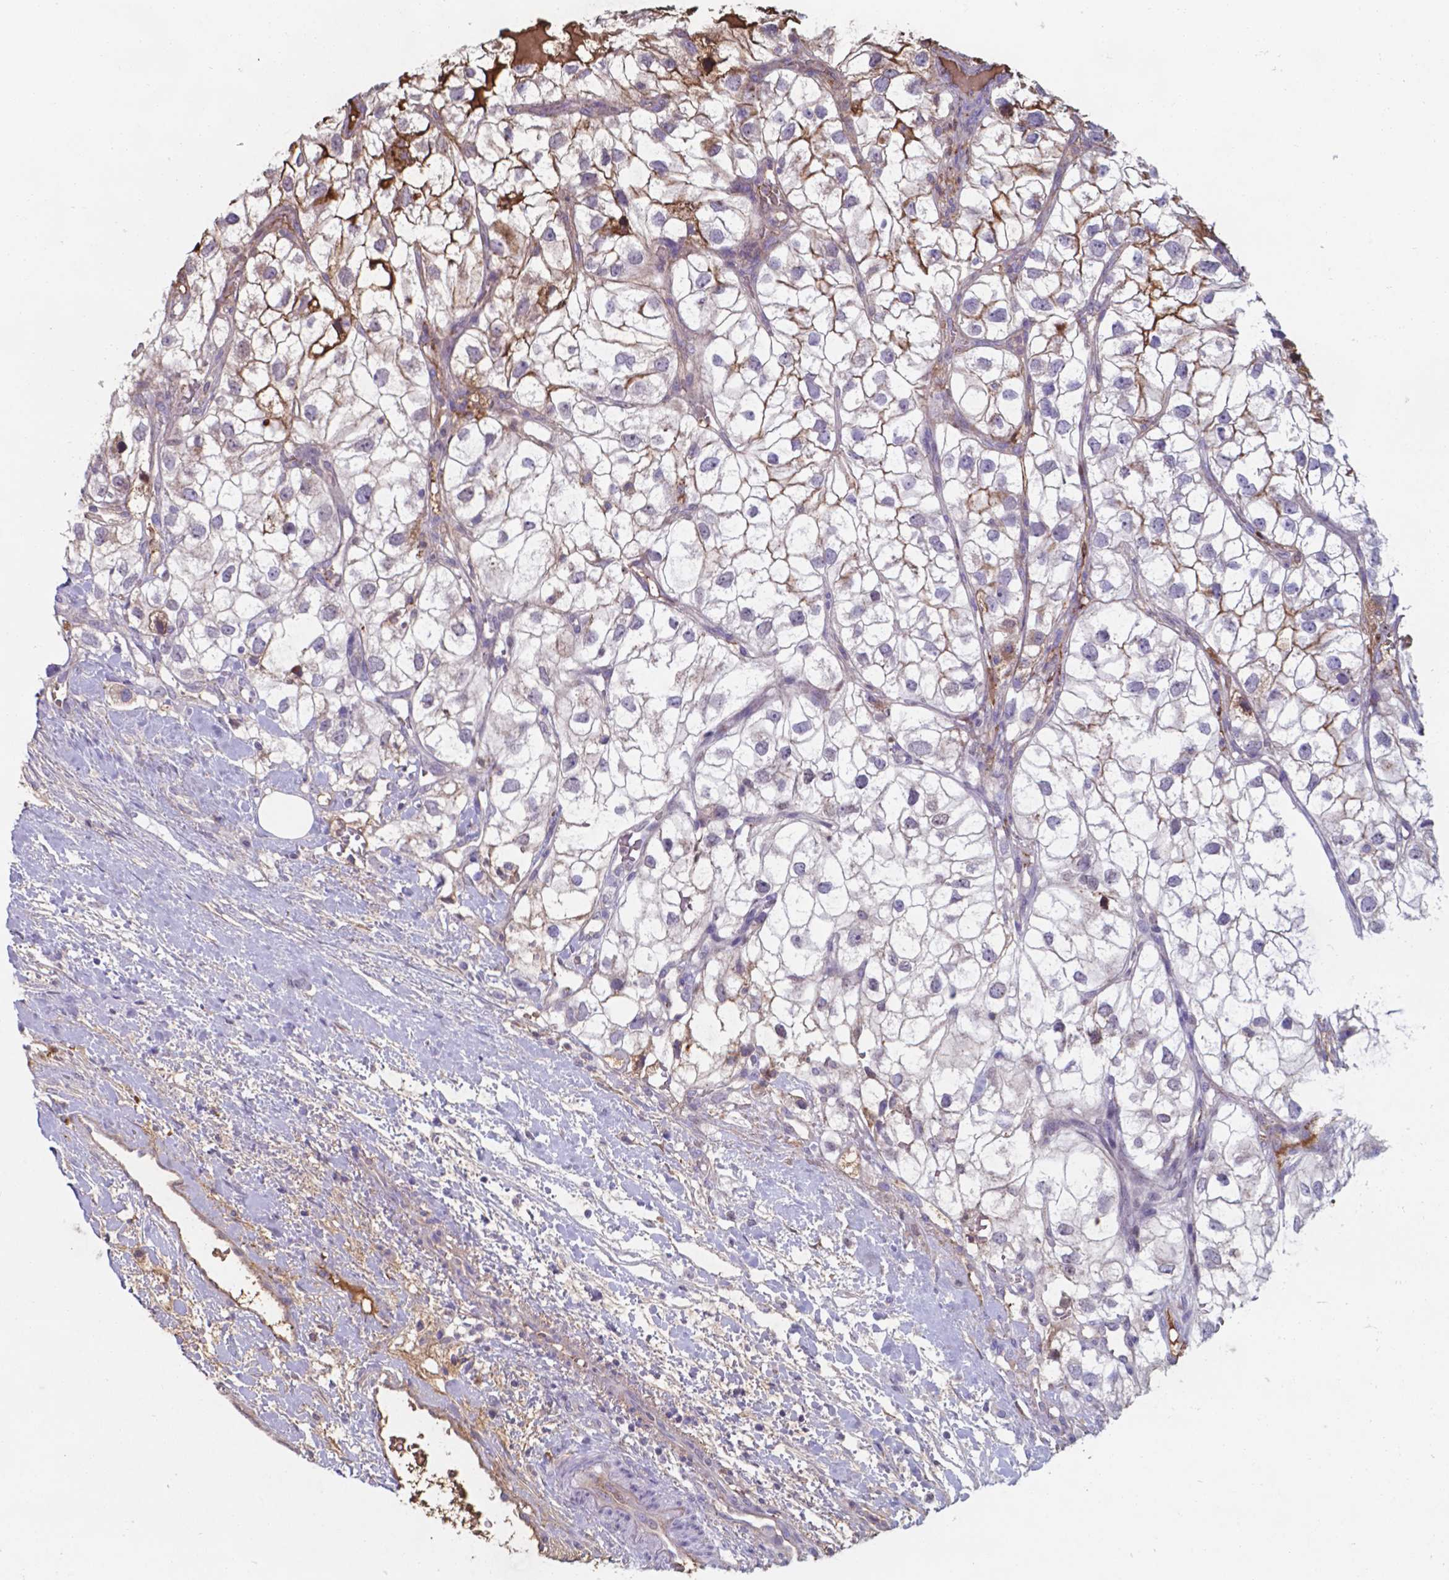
{"staining": {"intensity": "negative", "quantity": "none", "location": "none"}, "tissue": "renal cancer", "cell_type": "Tumor cells", "image_type": "cancer", "snomed": [{"axis": "morphology", "description": "Adenocarcinoma, NOS"}, {"axis": "topography", "description": "Kidney"}], "caption": "Immunohistochemical staining of human renal cancer shows no significant staining in tumor cells.", "gene": "SERPINA1", "patient": {"sex": "male", "age": 59}}